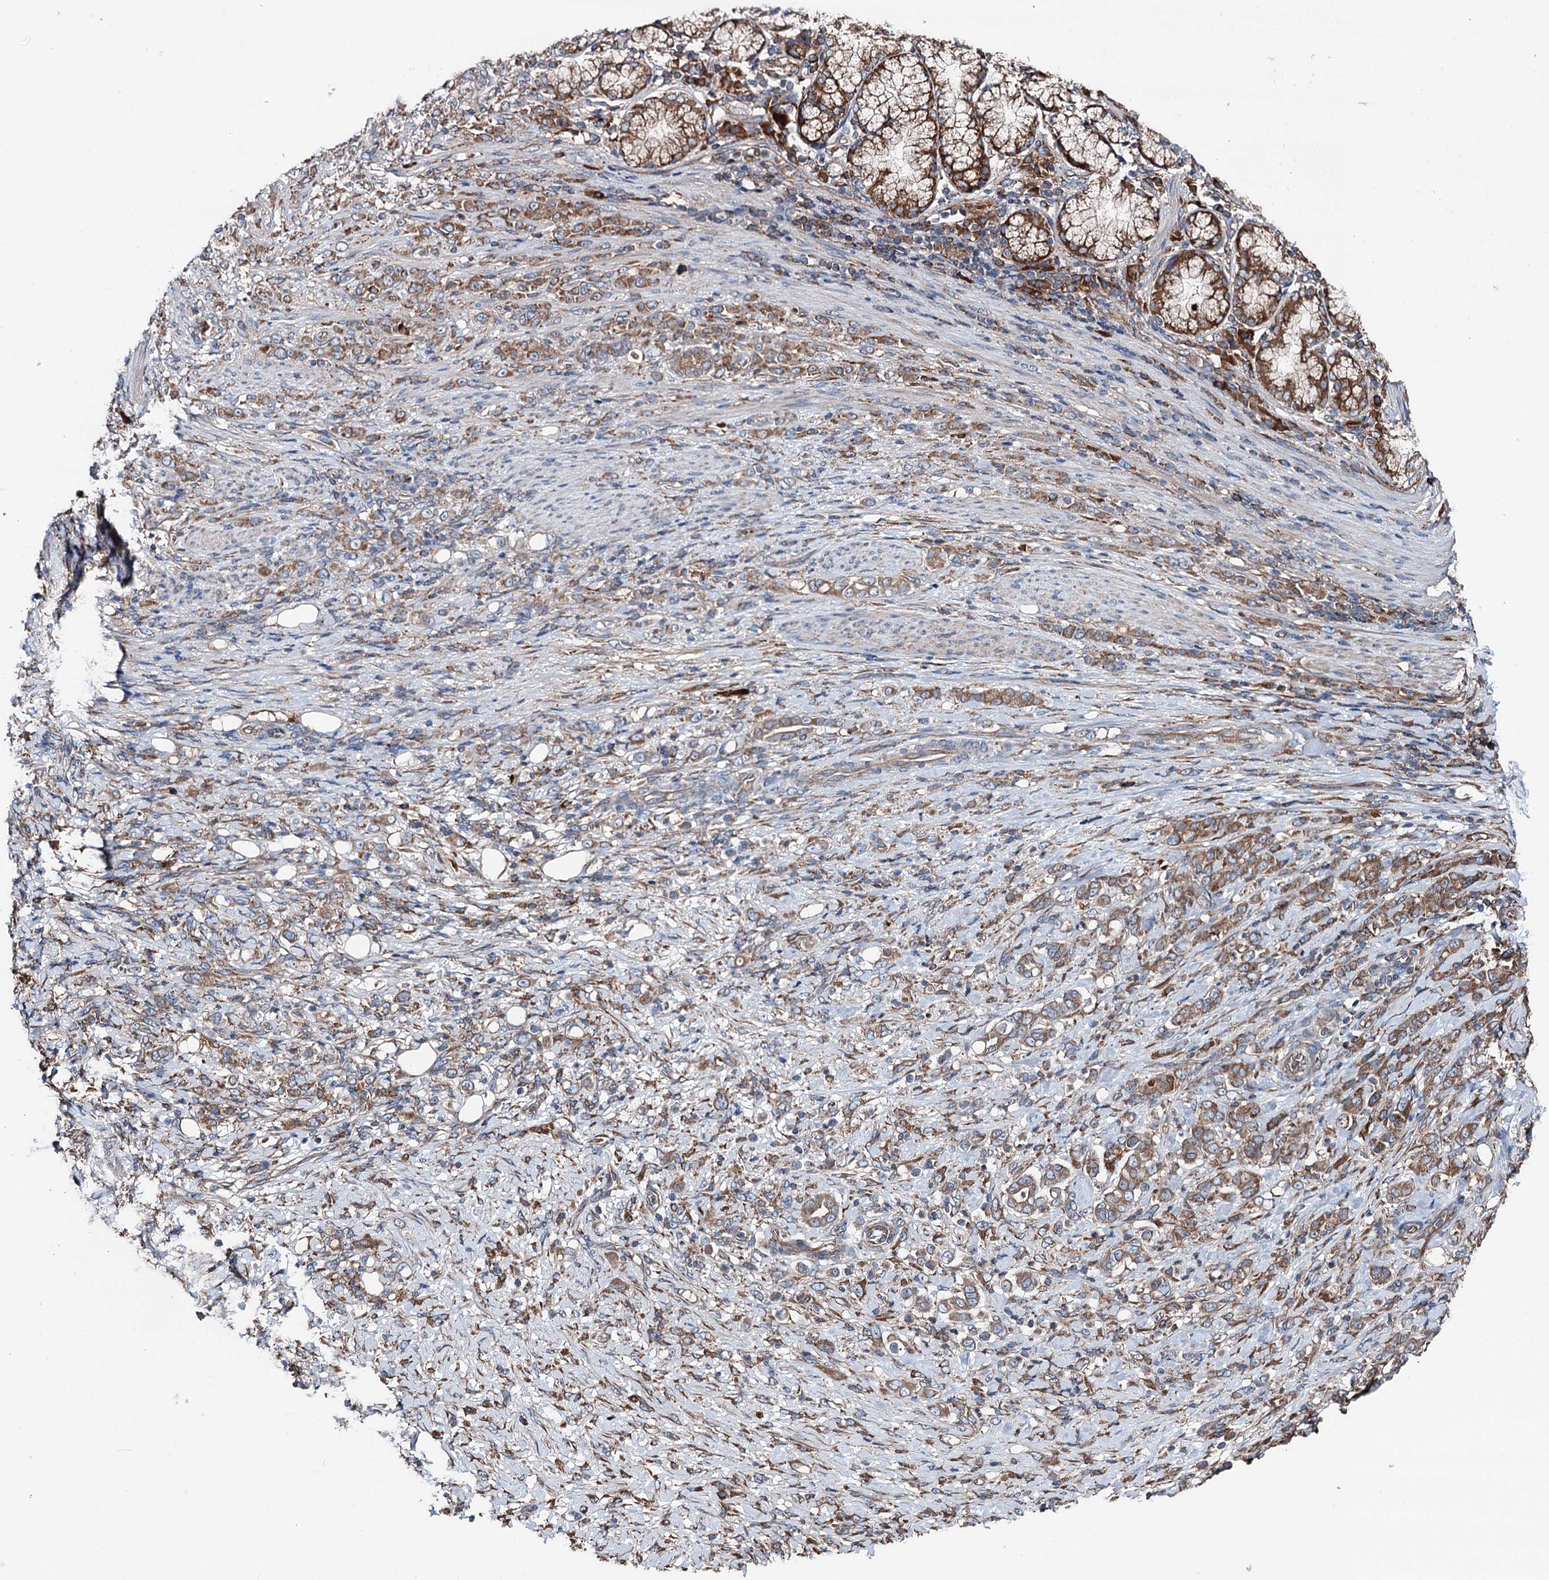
{"staining": {"intensity": "moderate", "quantity": ">75%", "location": "cytoplasmic/membranous"}, "tissue": "stomach cancer", "cell_type": "Tumor cells", "image_type": "cancer", "snomed": [{"axis": "morphology", "description": "Adenocarcinoma, NOS"}, {"axis": "topography", "description": "Stomach"}], "caption": "Stomach cancer (adenocarcinoma) stained with DAB (3,3'-diaminobenzidine) immunohistochemistry (IHC) exhibits medium levels of moderate cytoplasmic/membranous positivity in approximately >75% of tumor cells.", "gene": "ERP29", "patient": {"sex": "female", "age": 79}}